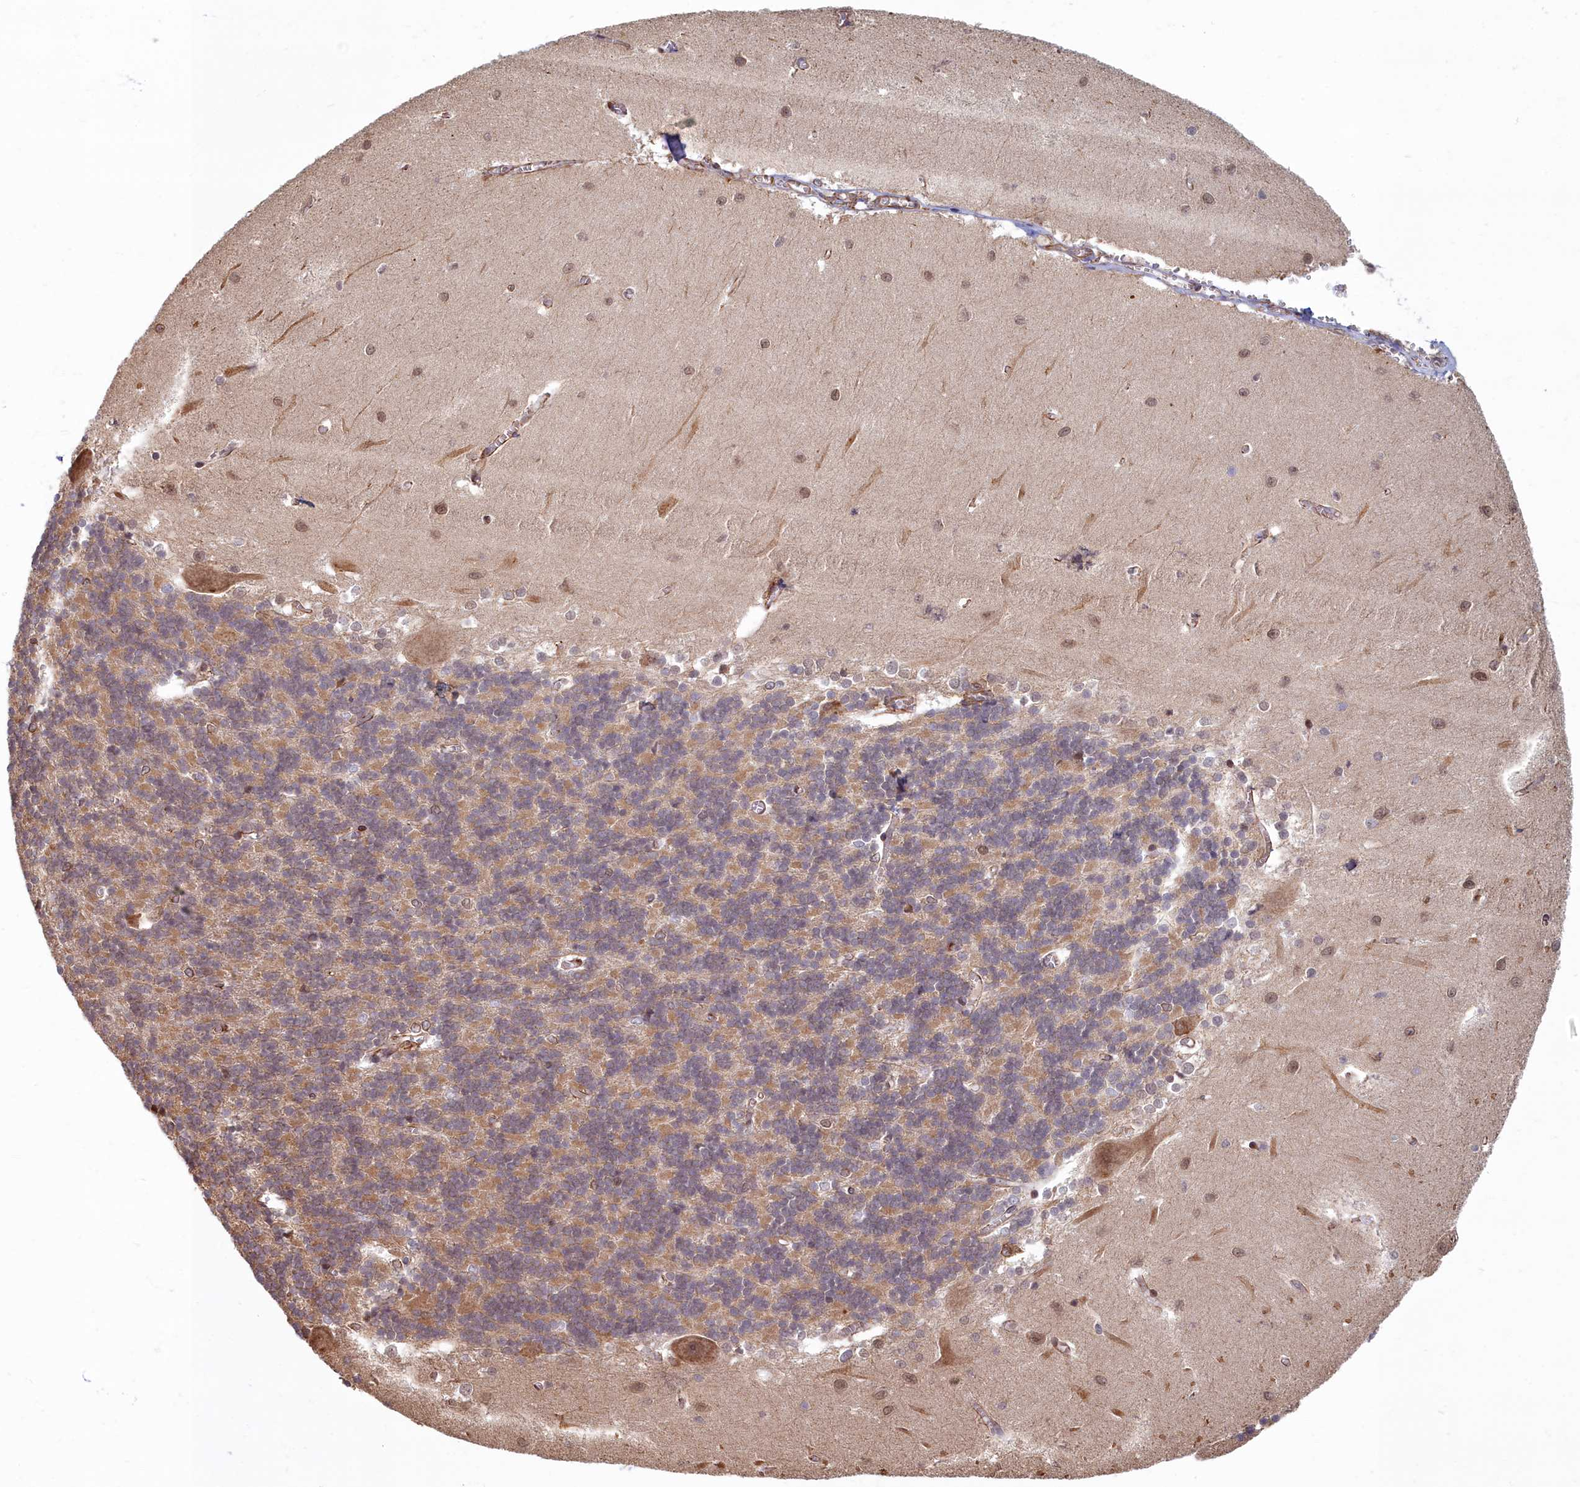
{"staining": {"intensity": "moderate", "quantity": "25%-75%", "location": "cytoplasmic/membranous"}, "tissue": "cerebellum", "cell_type": "Cells in granular layer", "image_type": "normal", "snomed": [{"axis": "morphology", "description": "Normal tissue, NOS"}, {"axis": "topography", "description": "Cerebellum"}], "caption": "High-magnification brightfield microscopy of normal cerebellum stained with DAB (brown) and counterstained with hematoxylin (blue). cells in granular layer exhibit moderate cytoplasmic/membranous expression is identified in approximately25%-75% of cells. Immunohistochemistry (ihc) stains the protein of interest in brown and the nuclei are stained blue.", "gene": "MAK16", "patient": {"sex": "male", "age": 37}}